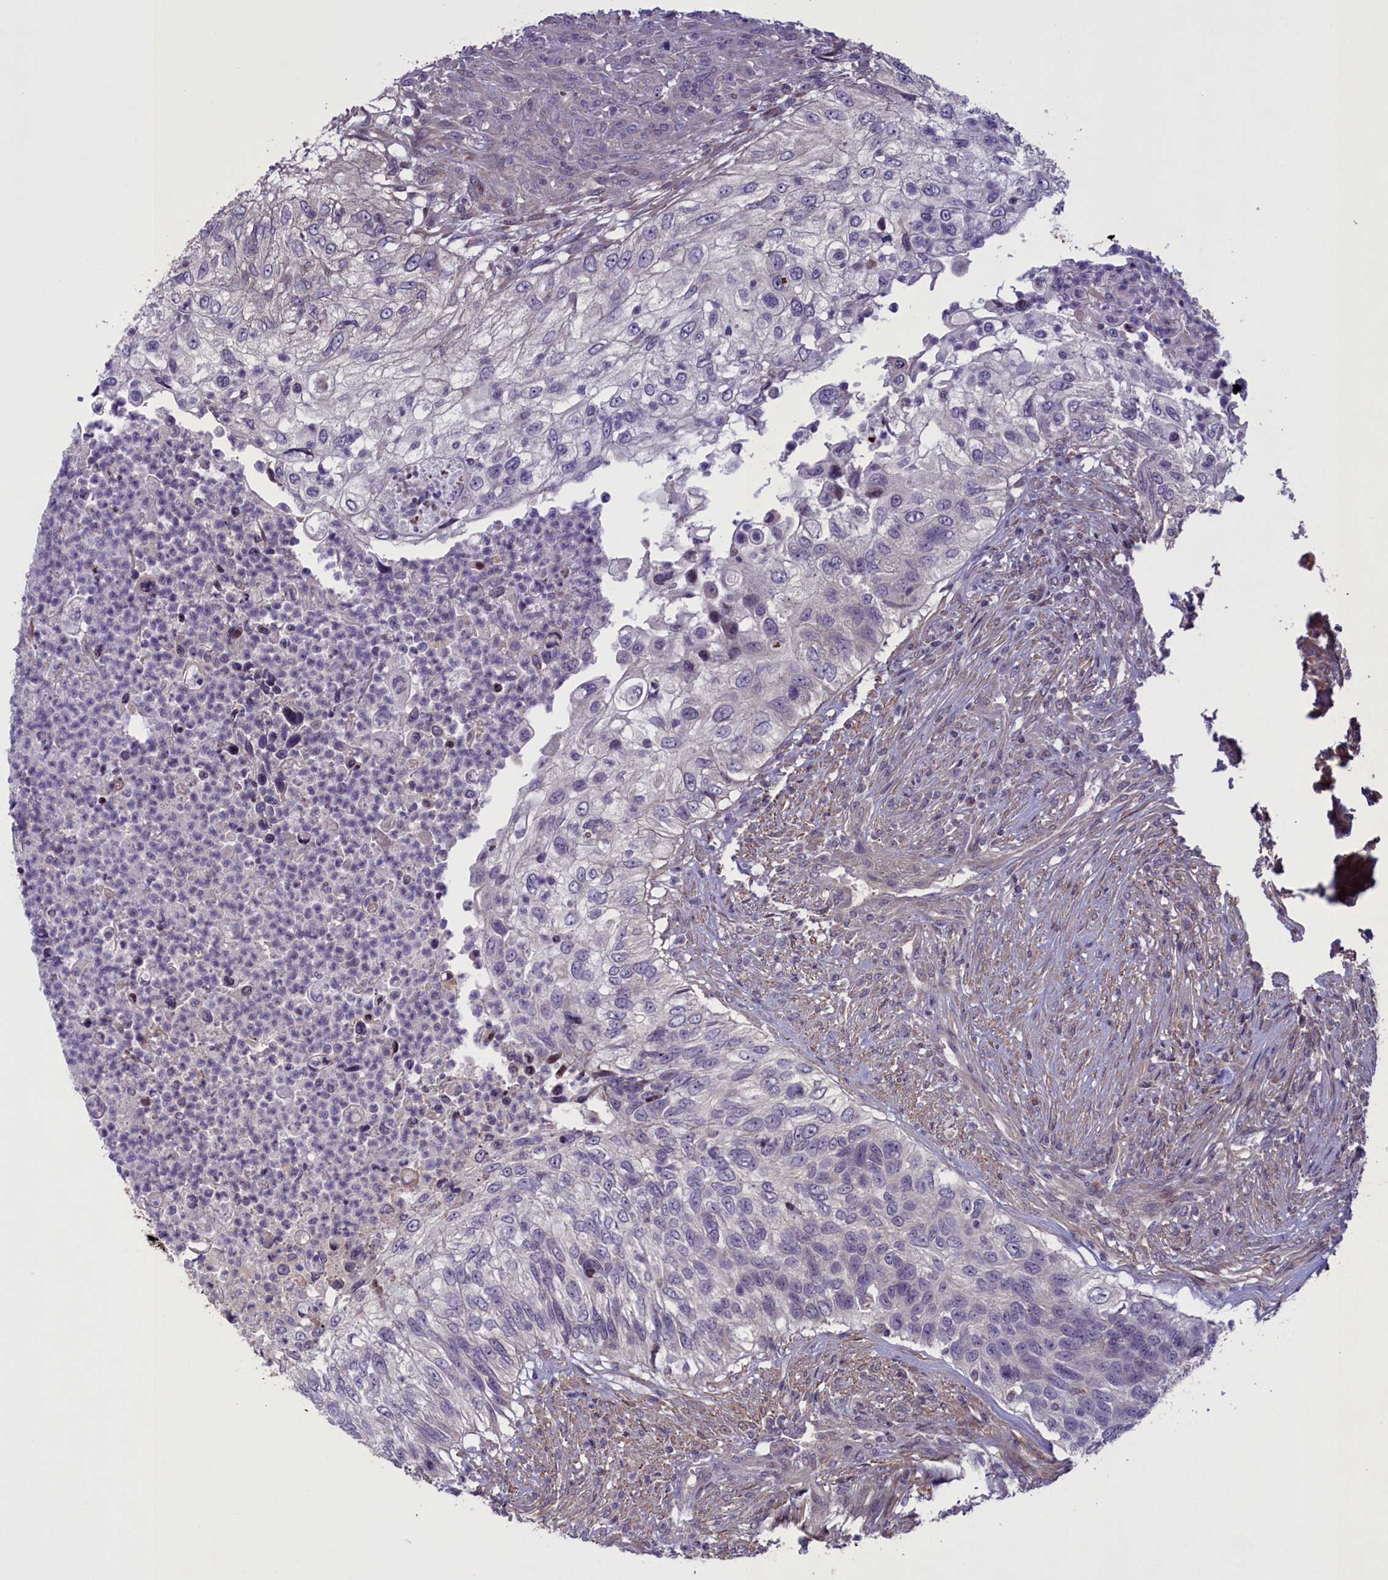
{"staining": {"intensity": "negative", "quantity": "none", "location": "none"}, "tissue": "urothelial cancer", "cell_type": "Tumor cells", "image_type": "cancer", "snomed": [{"axis": "morphology", "description": "Urothelial carcinoma, High grade"}, {"axis": "topography", "description": "Urinary bladder"}], "caption": "Immunohistochemical staining of human high-grade urothelial carcinoma demonstrates no significant expression in tumor cells.", "gene": "MAN2C1", "patient": {"sex": "female", "age": 60}}